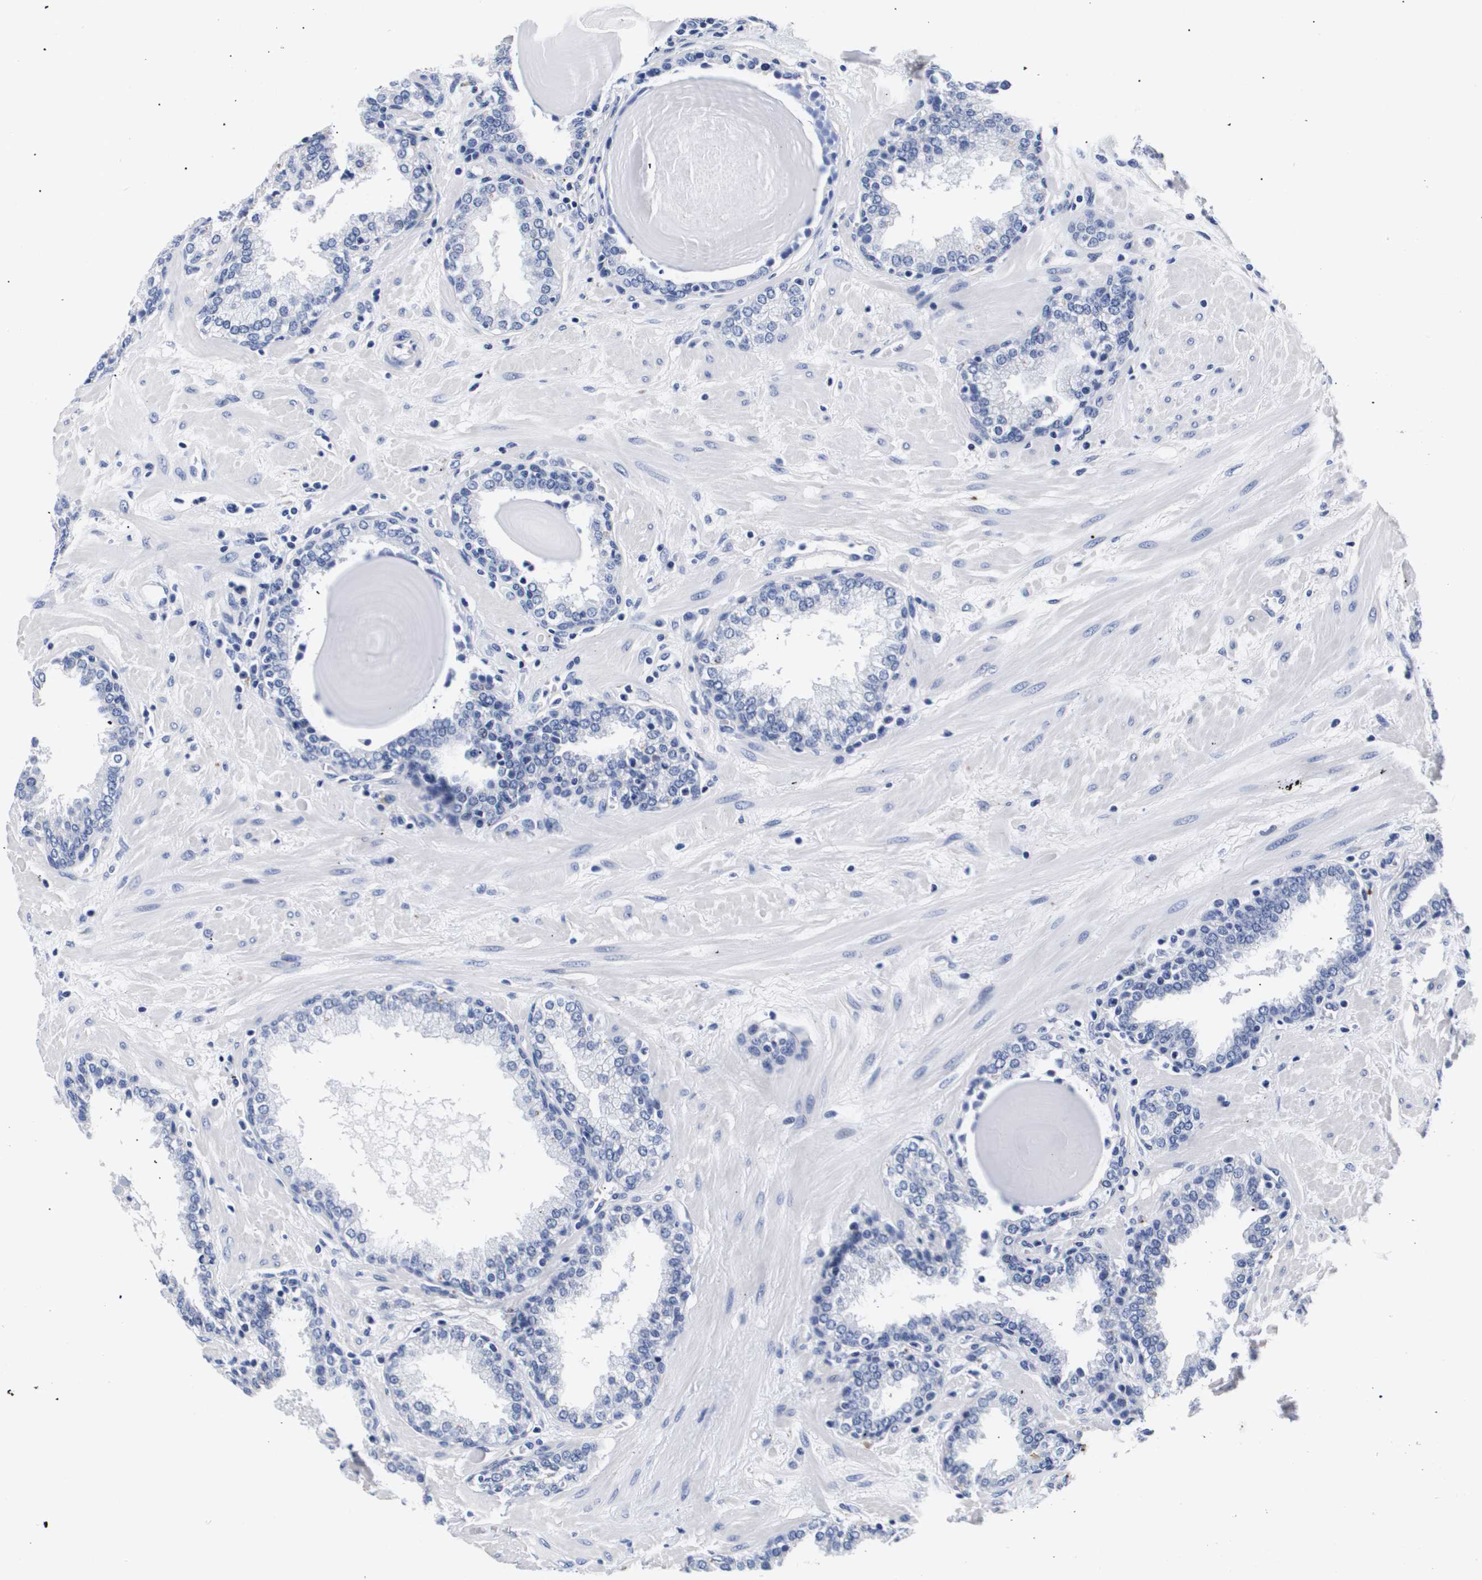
{"staining": {"intensity": "negative", "quantity": "none", "location": "none"}, "tissue": "prostate", "cell_type": "Glandular cells", "image_type": "normal", "snomed": [{"axis": "morphology", "description": "Normal tissue, NOS"}, {"axis": "topography", "description": "Prostate"}], "caption": "Immunohistochemical staining of benign prostate demonstrates no significant positivity in glandular cells.", "gene": "ATP6V0A4", "patient": {"sex": "male", "age": 51}}